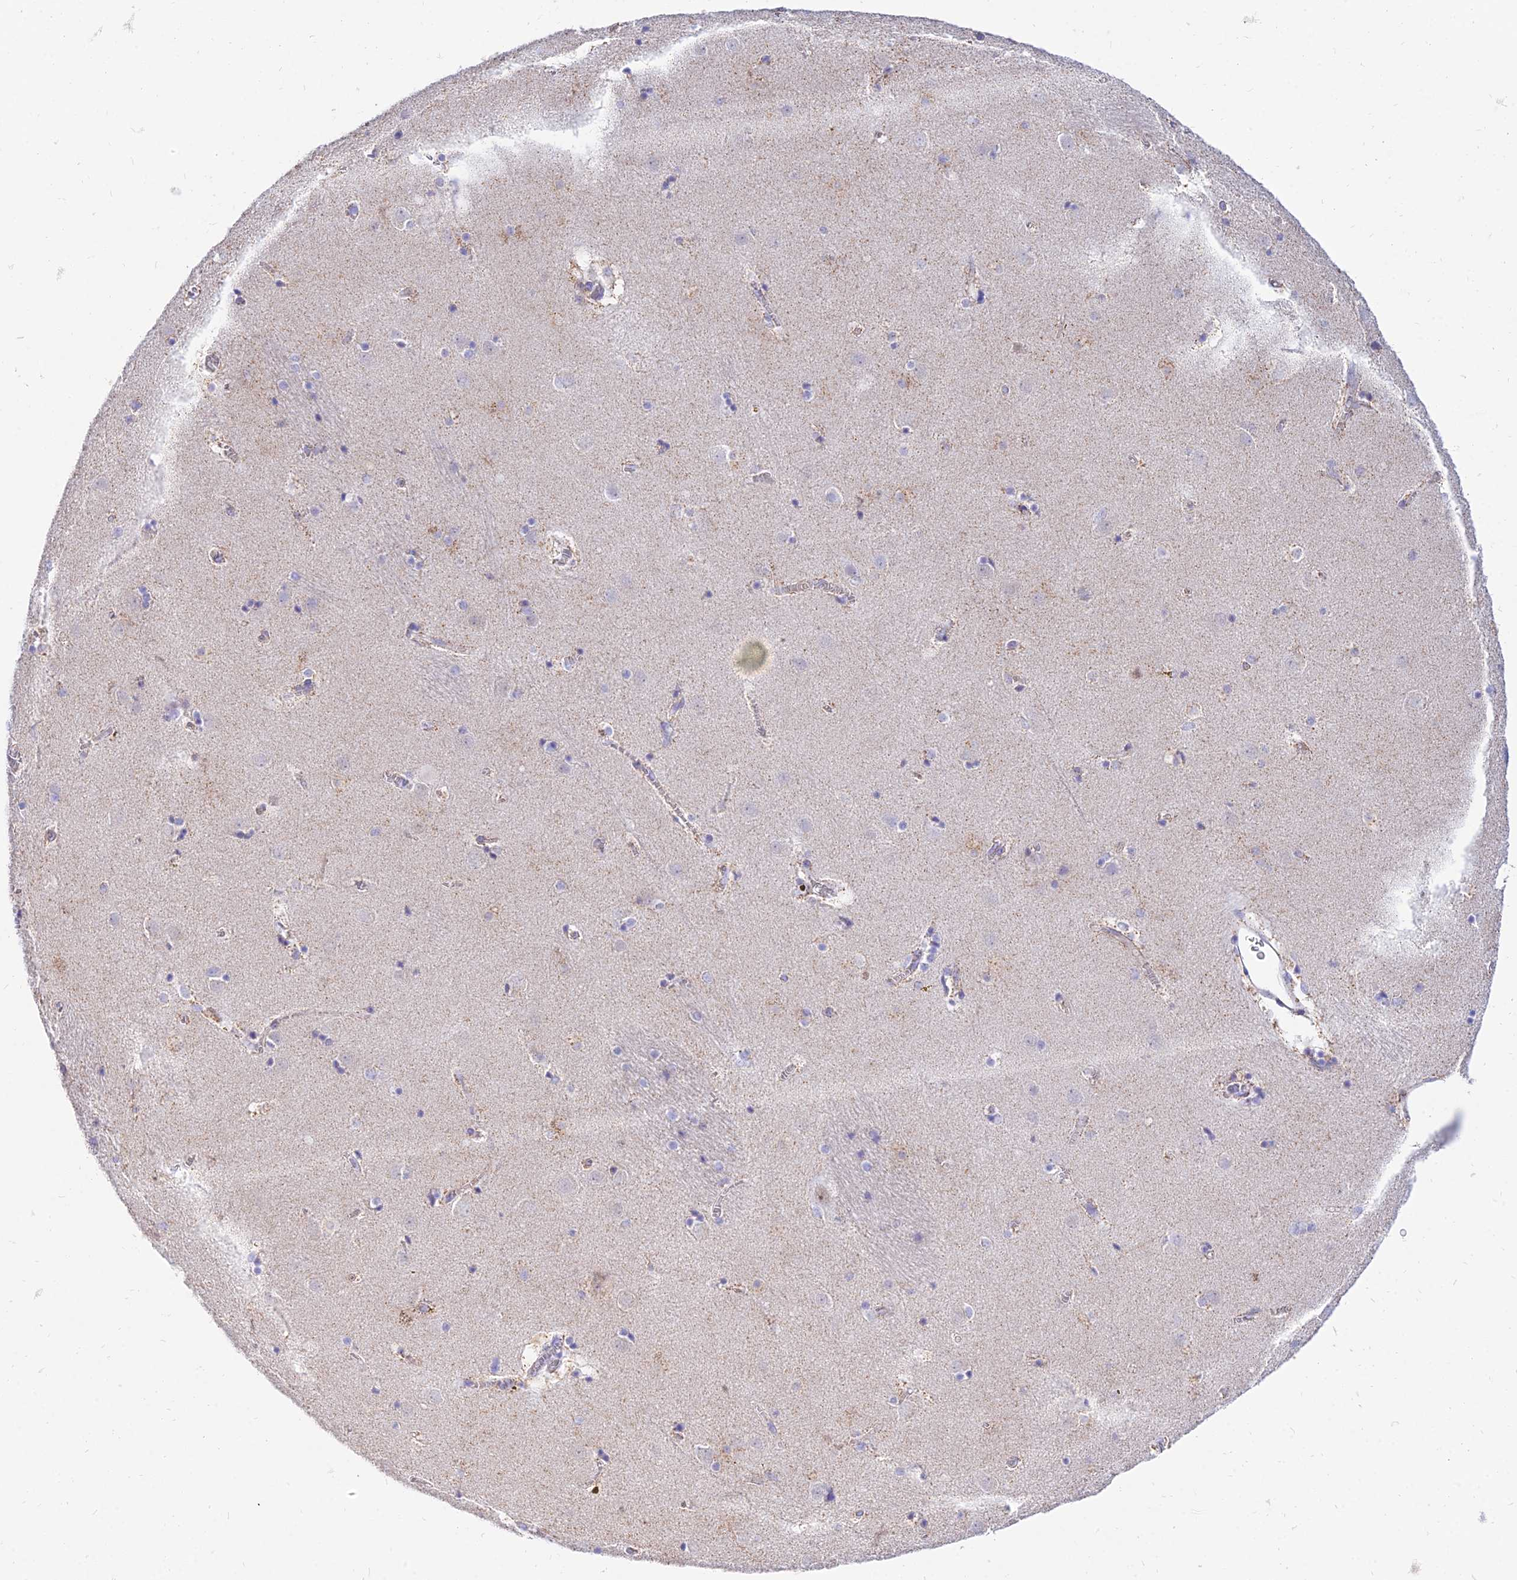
{"staining": {"intensity": "negative", "quantity": "none", "location": "none"}, "tissue": "caudate", "cell_type": "Glial cells", "image_type": "normal", "snomed": [{"axis": "morphology", "description": "Normal tissue, NOS"}, {"axis": "topography", "description": "Lateral ventricle wall"}], "caption": "High magnification brightfield microscopy of benign caudate stained with DAB (3,3'-diaminobenzidine) (brown) and counterstained with hematoxylin (blue): glial cells show no significant staining. The staining was performed using DAB (3,3'-diaminobenzidine) to visualize the protein expression in brown, while the nuclei were stained in blue with hematoxylin (Magnification: 20x).", "gene": "PKN3", "patient": {"sex": "male", "age": 70}}